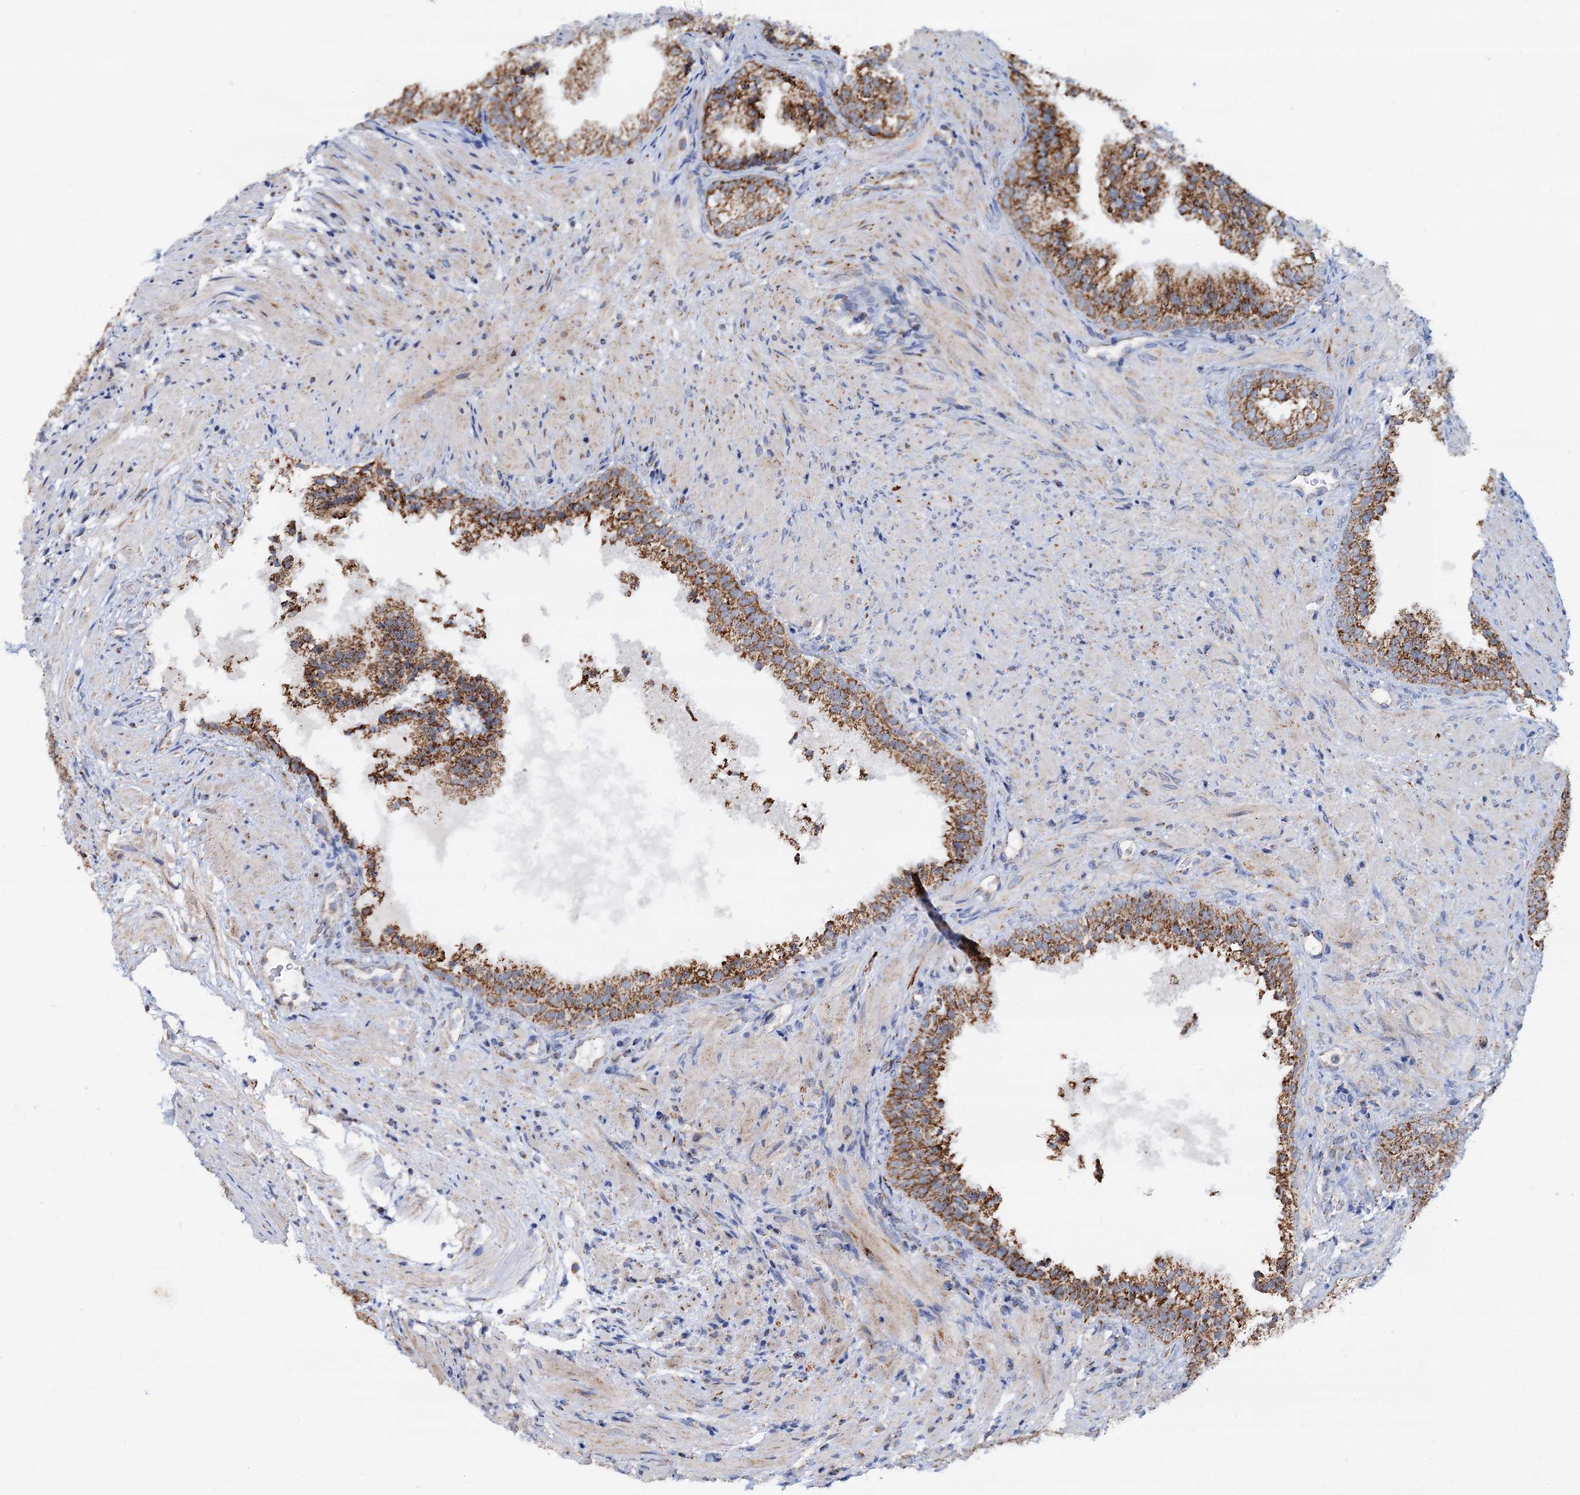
{"staining": {"intensity": "strong", "quantity": ">75%", "location": "cytoplasmic/membranous"}, "tissue": "prostate", "cell_type": "Glandular cells", "image_type": "normal", "snomed": [{"axis": "morphology", "description": "Normal tissue, NOS"}, {"axis": "topography", "description": "Prostate"}], "caption": "Immunohistochemistry of unremarkable prostate shows high levels of strong cytoplasmic/membranous staining in approximately >75% of glandular cells.", "gene": "C2CD3", "patient": {"sex": "male", "age": 76}}